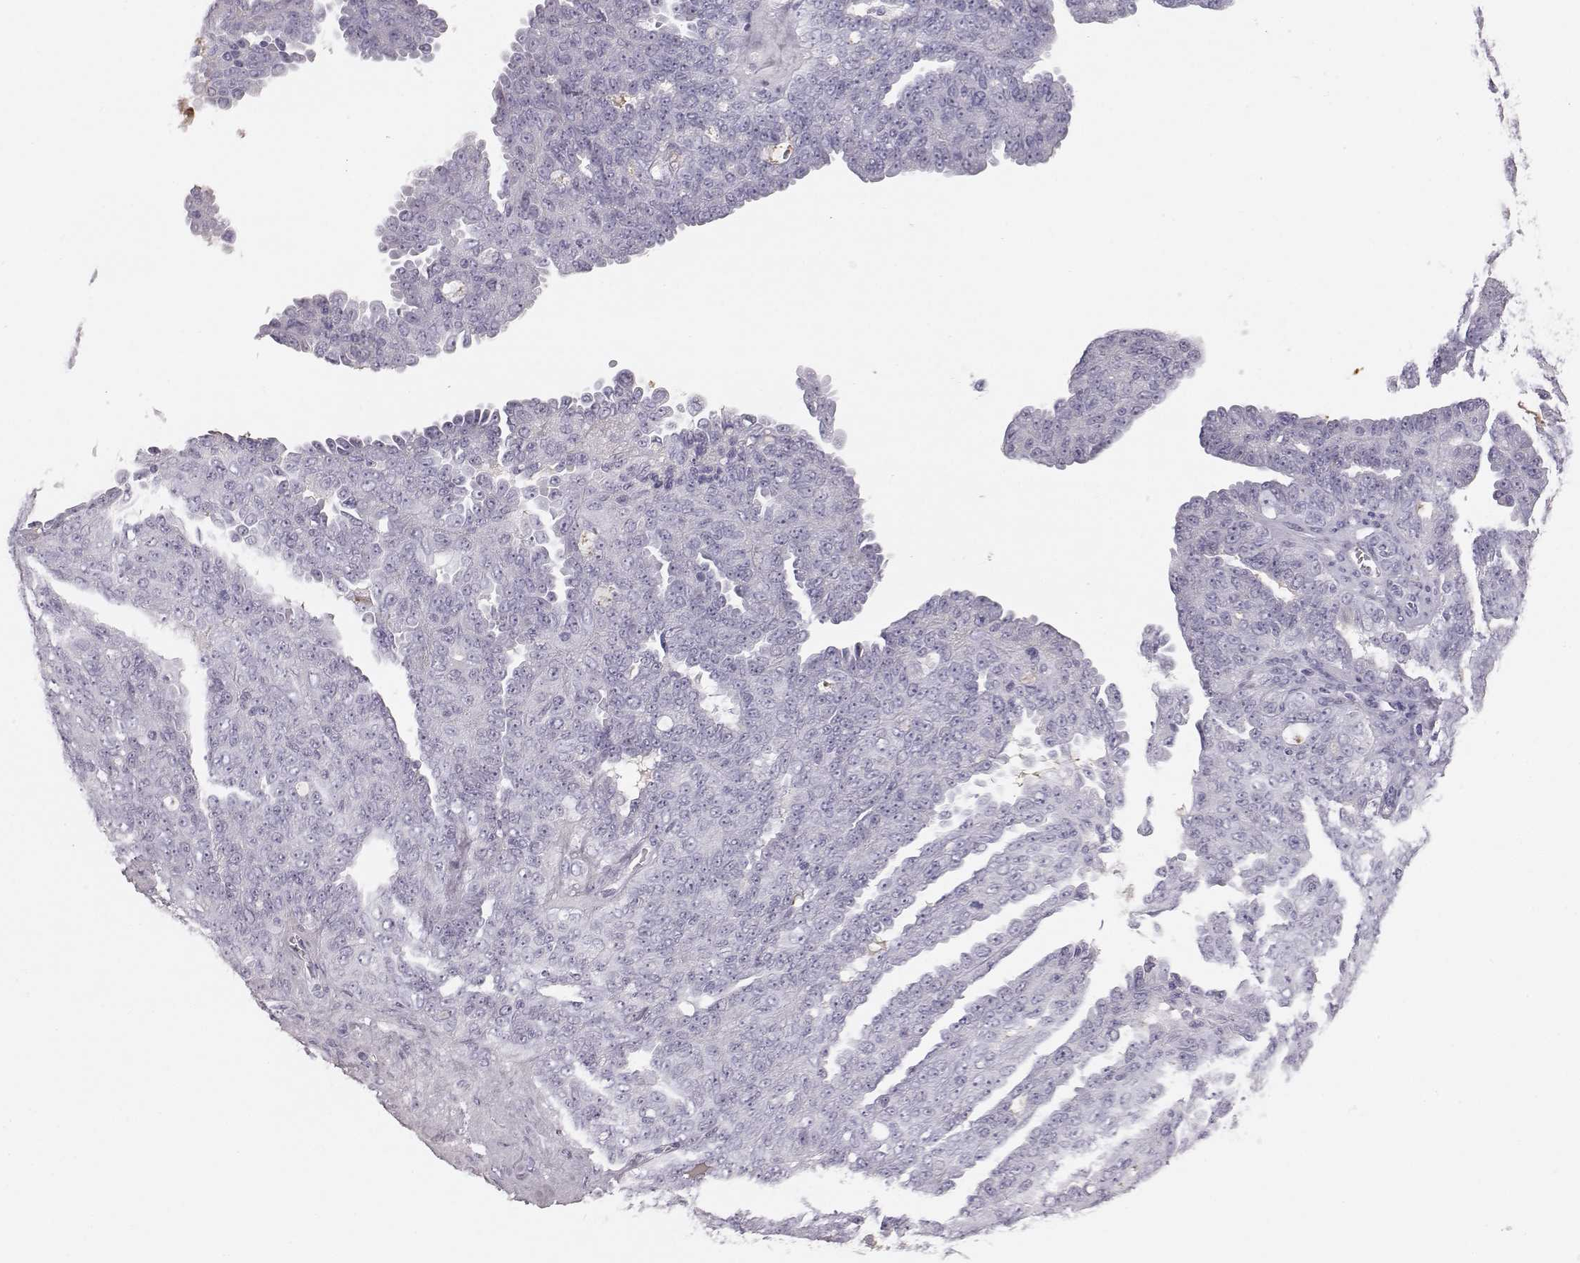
{"staining": {"intensity": "negative", "quantity": "none", "location": "none"}, "tissue": "ovarian cancer", "cell_type": "Tumor cells", "image_type": "cancer", "snomed": [{"axis": "morphology", "description": "Cystadenocarcinoma, serous, NOS"}, {"axis": "topography", "description": "Ovary"}], "caption": "The image reveals no significant expression in tumor cells of ovarian cancer (serous cystadenocarcinoma). The staining was performed using DAB to visualize the protein expression in brown, while the nuclei were stained in blue with hematoxylin (Magnification: 20x).", "gene": "KRTAP16-1", "patient": {"sex": "female", "age": 71}}